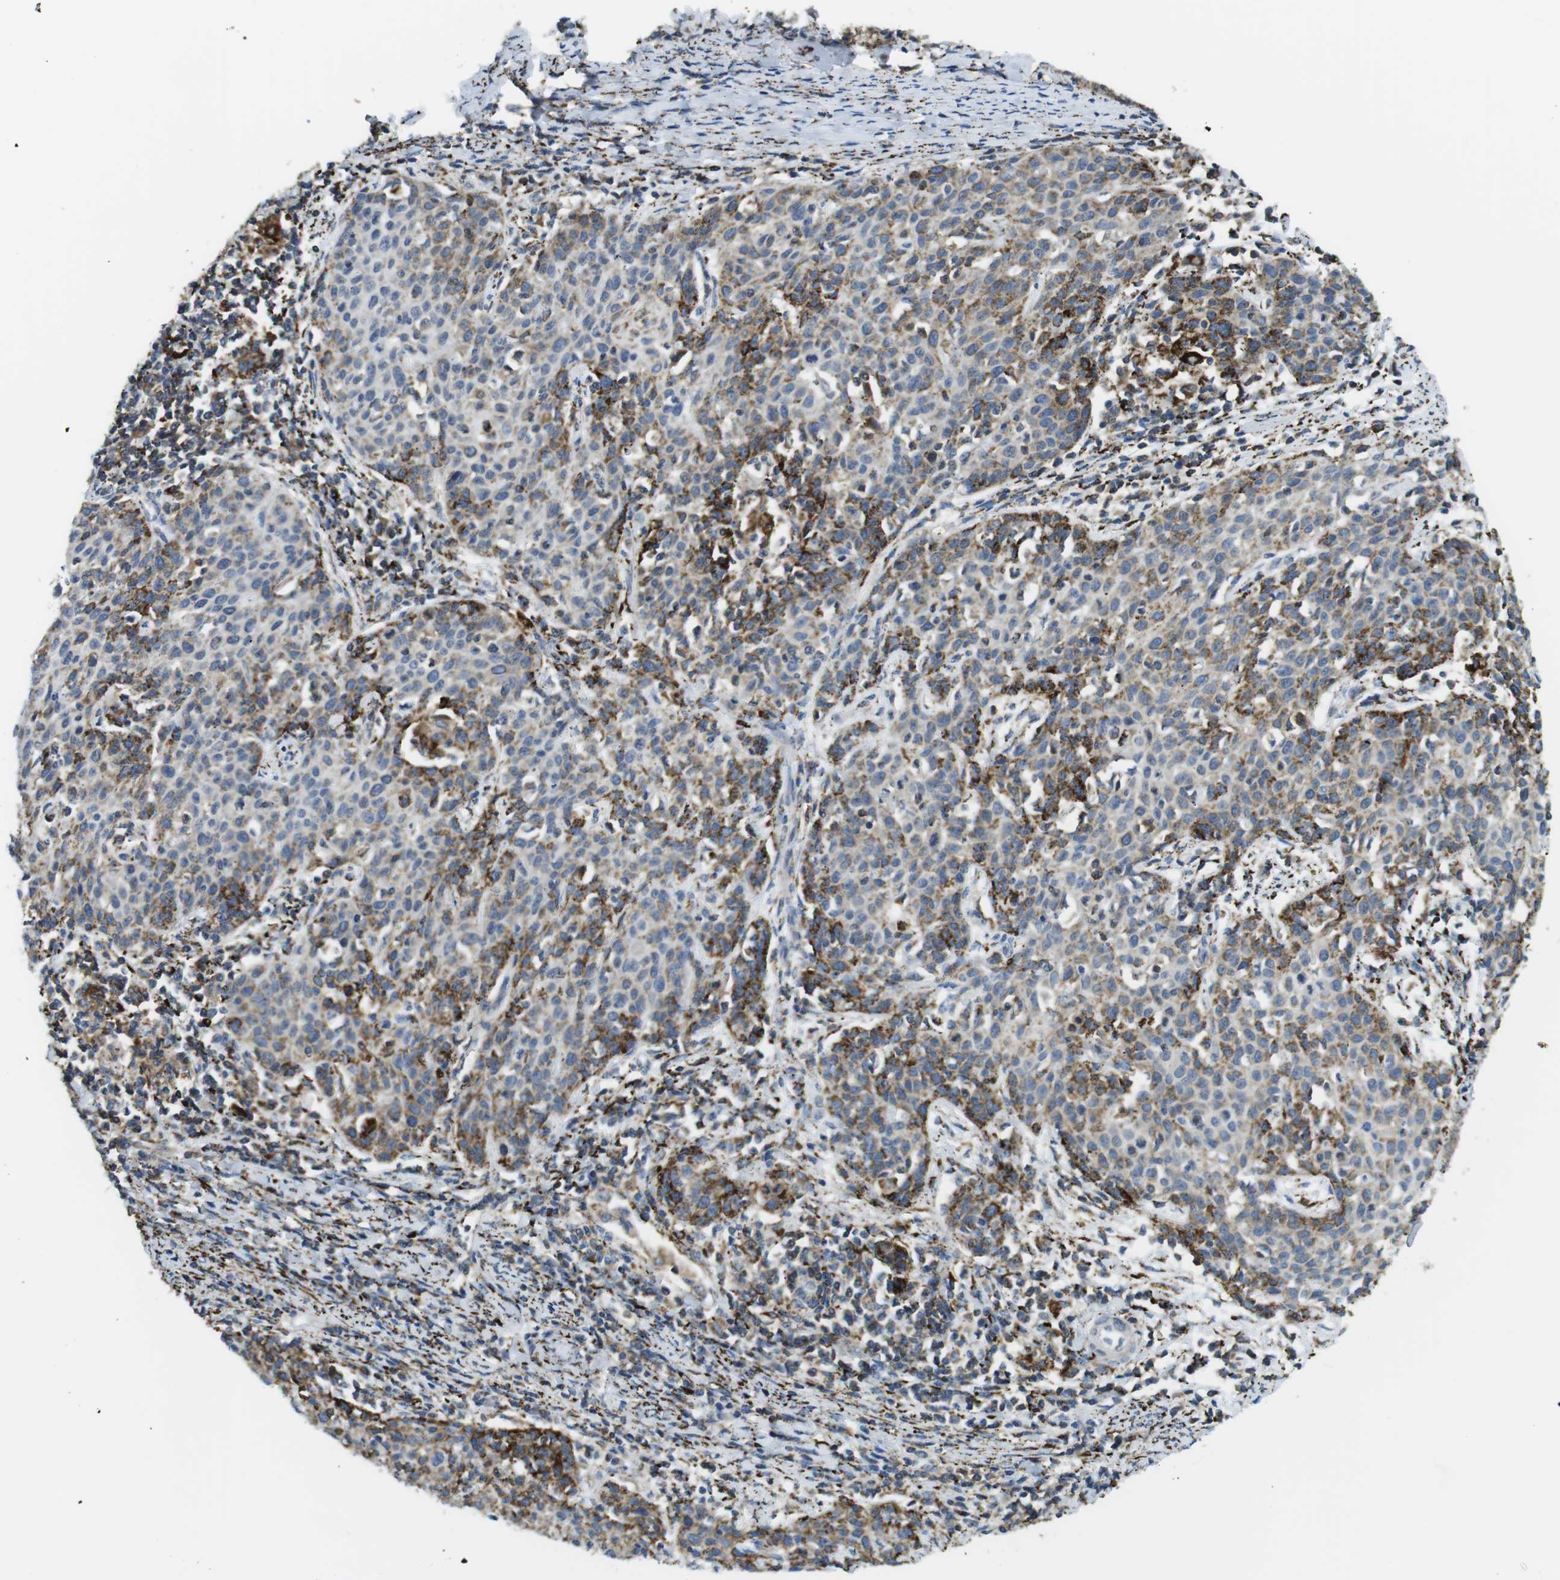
{"staining": {"intensity": "weak", "quantity": "25%-75%", "location": "cytoplasmic/membranous"}, "tissue": "cervical cancer", "cell_type": "Tumor cells", "image_type": "cancer", "snomed": [{"axis": "morphology", "description": "Squamous cell carcinoma, NOS"}, {"axis": "topography", "description": "Cervix"}], "caption": "Protein expression analysis of human cervical cancer (squamous cell carcinoma) reveals weak cytoplasmic/membranous positivity in approximately 25%-75% of tumor cells.", "gene": "KCNE3", "patient": {"sex": "female", "age": 38}}